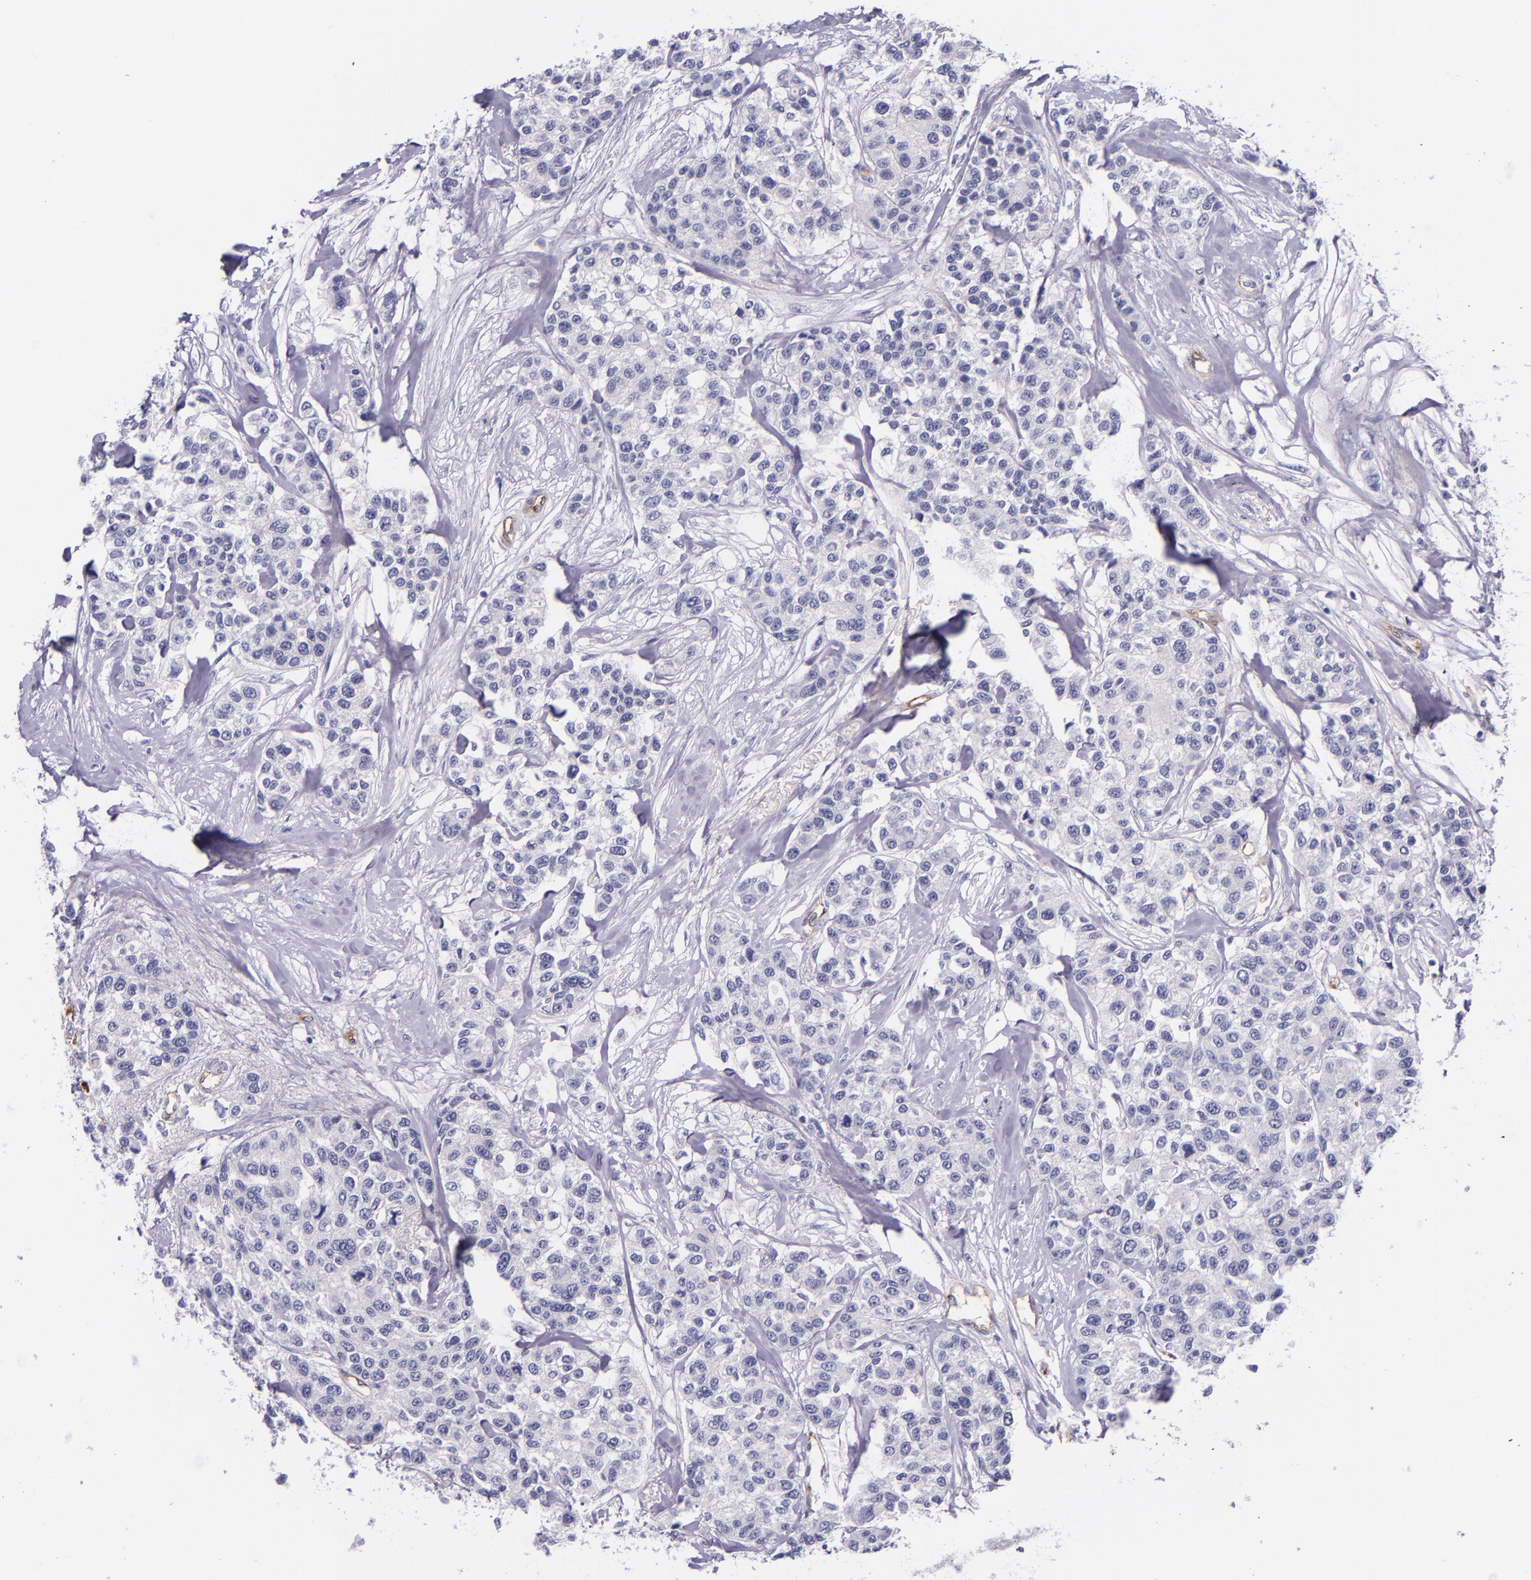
{"staining": {"intensity": "negative", "quantity": "none", "location": "none"}, "tissue": "breast cancer", "cell_type": "Tumor cells", "image_type": "cancer", "snomed": [{"axis": "morphology", "description": "Duct carcinoma"}, {"axis": "topography", "description": "Breast"}], "caption": "This image is of breast cancer (infiltrating ductal carcinoma) stained with IHC to label a protein in brown with the nuclei are counter-stained blue. There is no expression in tumor cells.", "gene": "NOS3", "patient": {"sex": "female", "age": 51}}